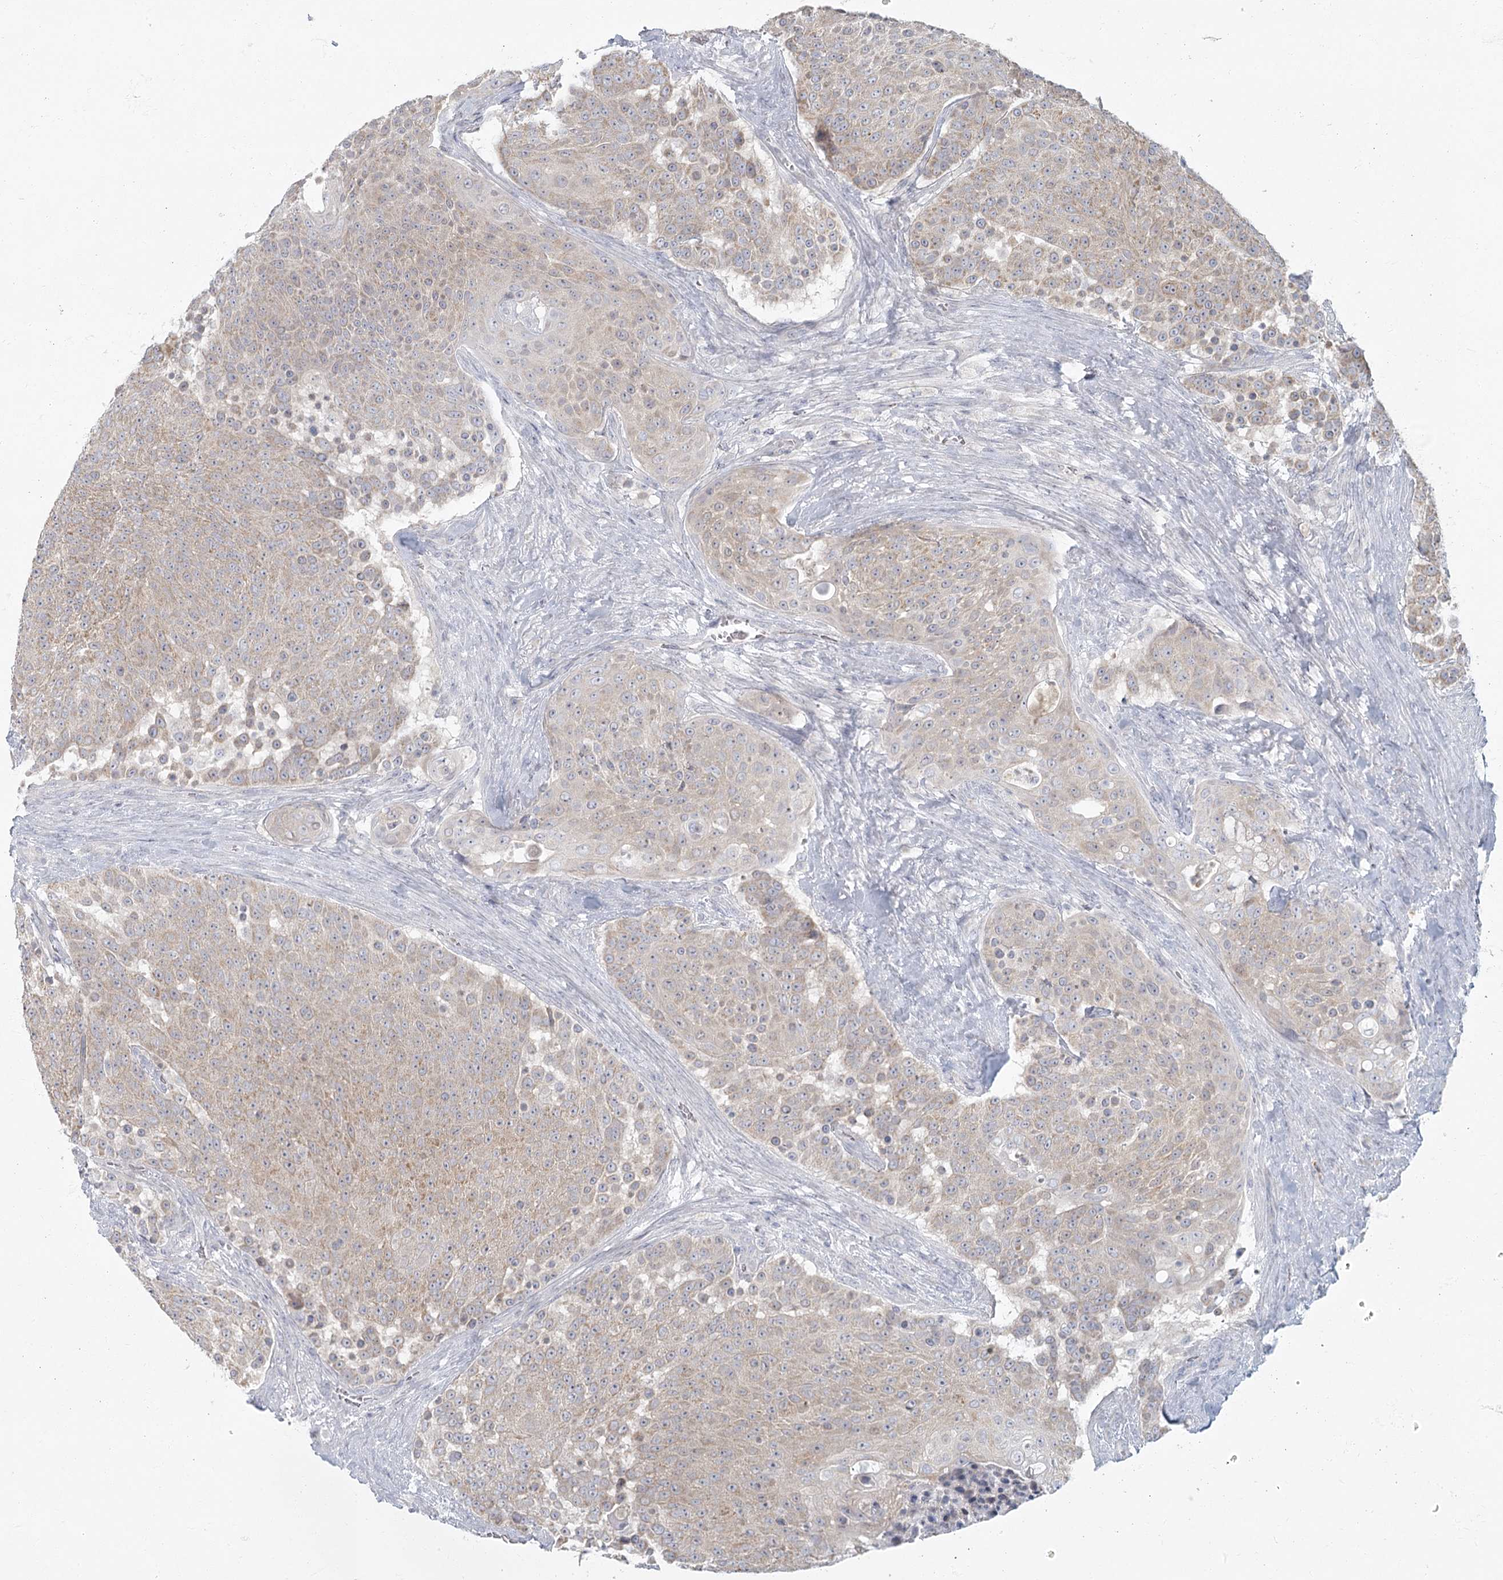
{"staining": {"intensity": "weak", "quantity": ">75%", "location": "cytoplasmic/membranous"}, "tissue": "urothelial cancer", "cell_type": "Tumor cells", "image_type": "cancer", "snomed": [{"axis": "morphology", "description": "Urothelial carcinoma, High grade"}, {"axis": "topography", "description": "Urinary bladder"}], "caption": "Weak cytoplasmic/membranous expression is seen in approximately >75% of tumor cells in urothelial cancer.", "gene": "FAM110C", "patient": {"sex": "female", "age": 63}}